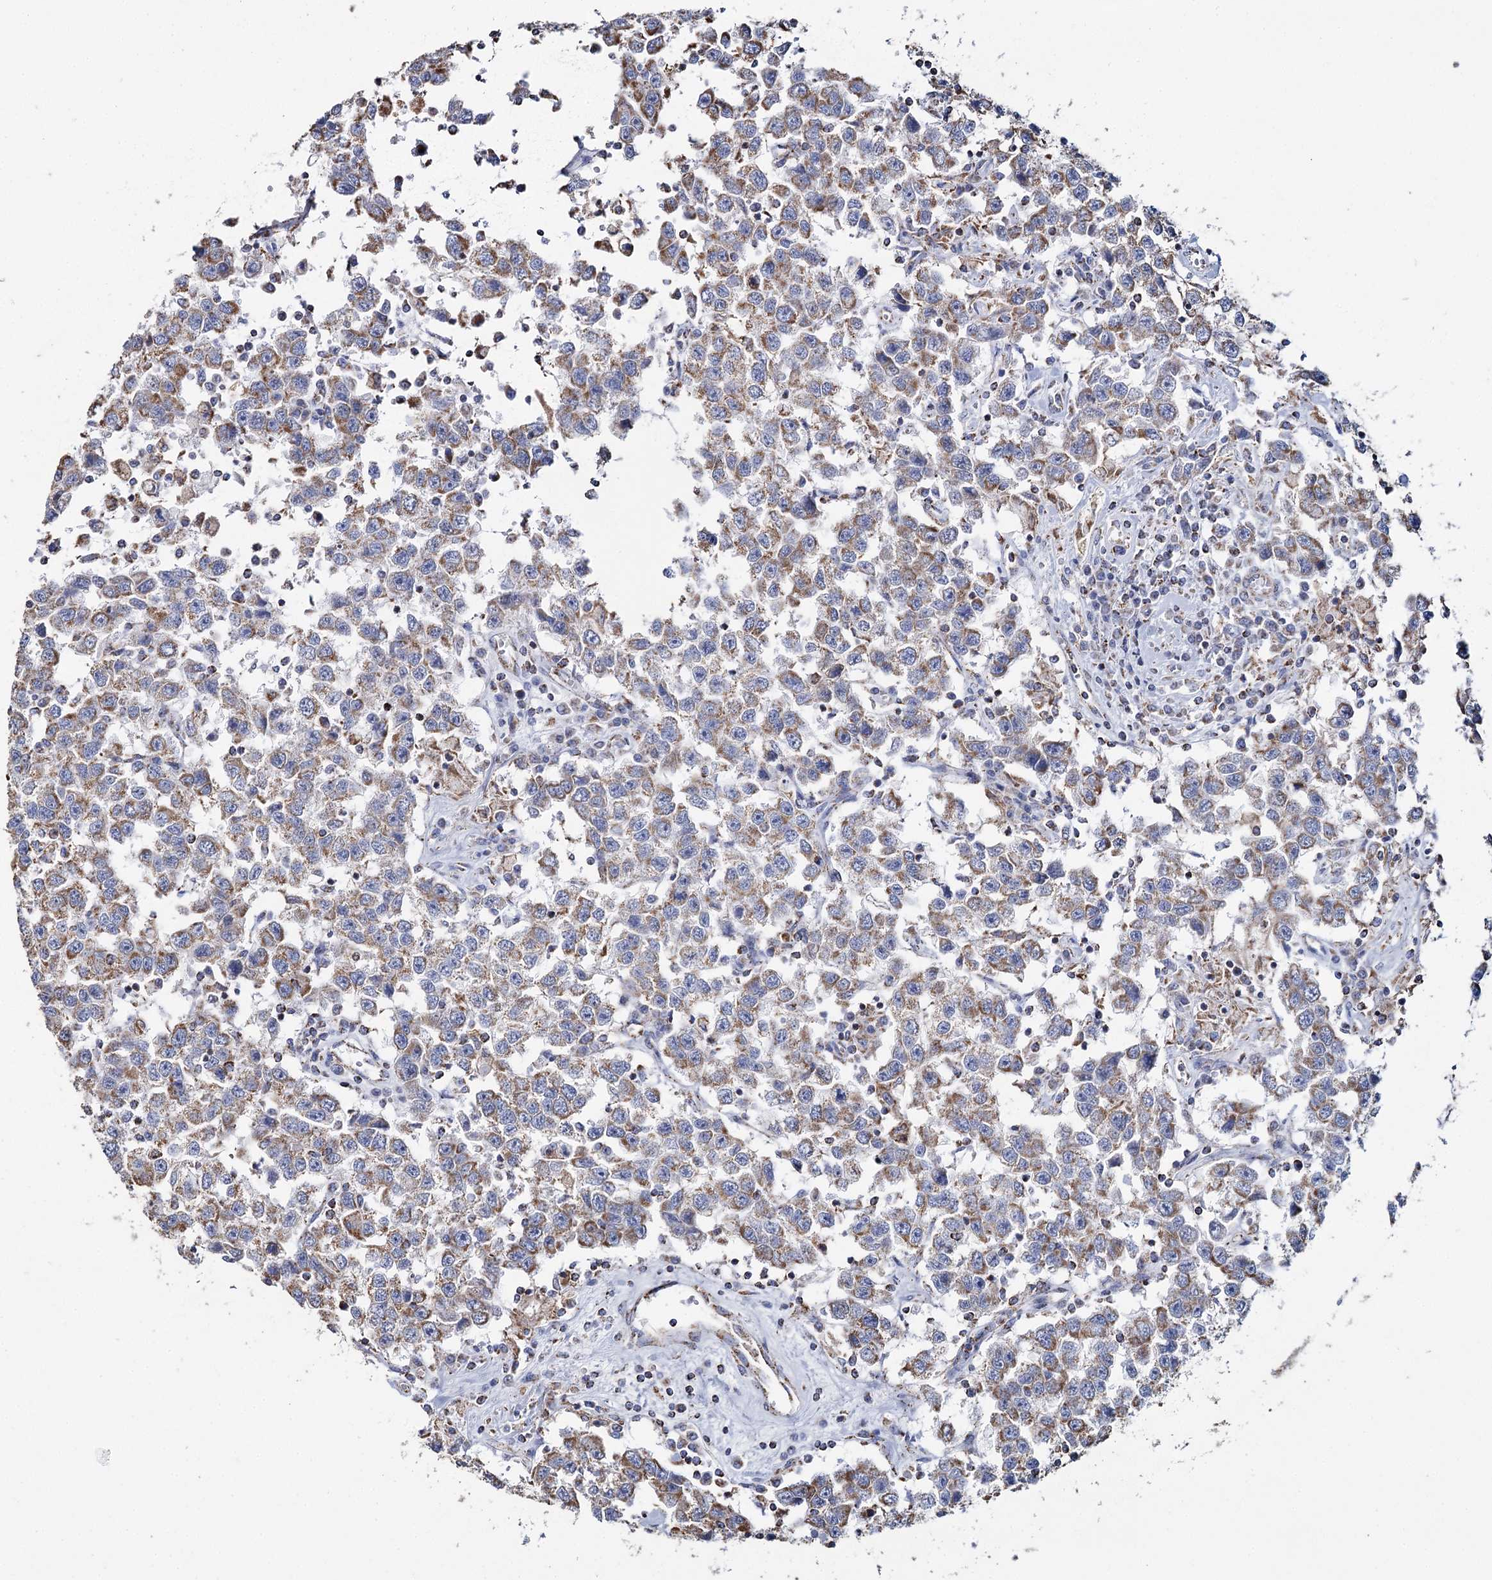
{"staining": {"intensity": "moderate", "quantity": ">75%", "location": "cytoplasmic/membranous"}, "tissue": "testis cancer", "cell_type": "Tumor cells", "image_type": "cancer", "snomed": [{"axis": "morphology", "description": "Seminoma, NOS"}, {"axis": "topography", "description": "Testis"}], "caption": "Immunohistochemical staining of testis cancer shows medium levels of moderate cytoplasmic/membranous protein staining in about >75% of tumor cells.", "gene": "MRPL44", "patient": {"sex": "male", "age": 41}}